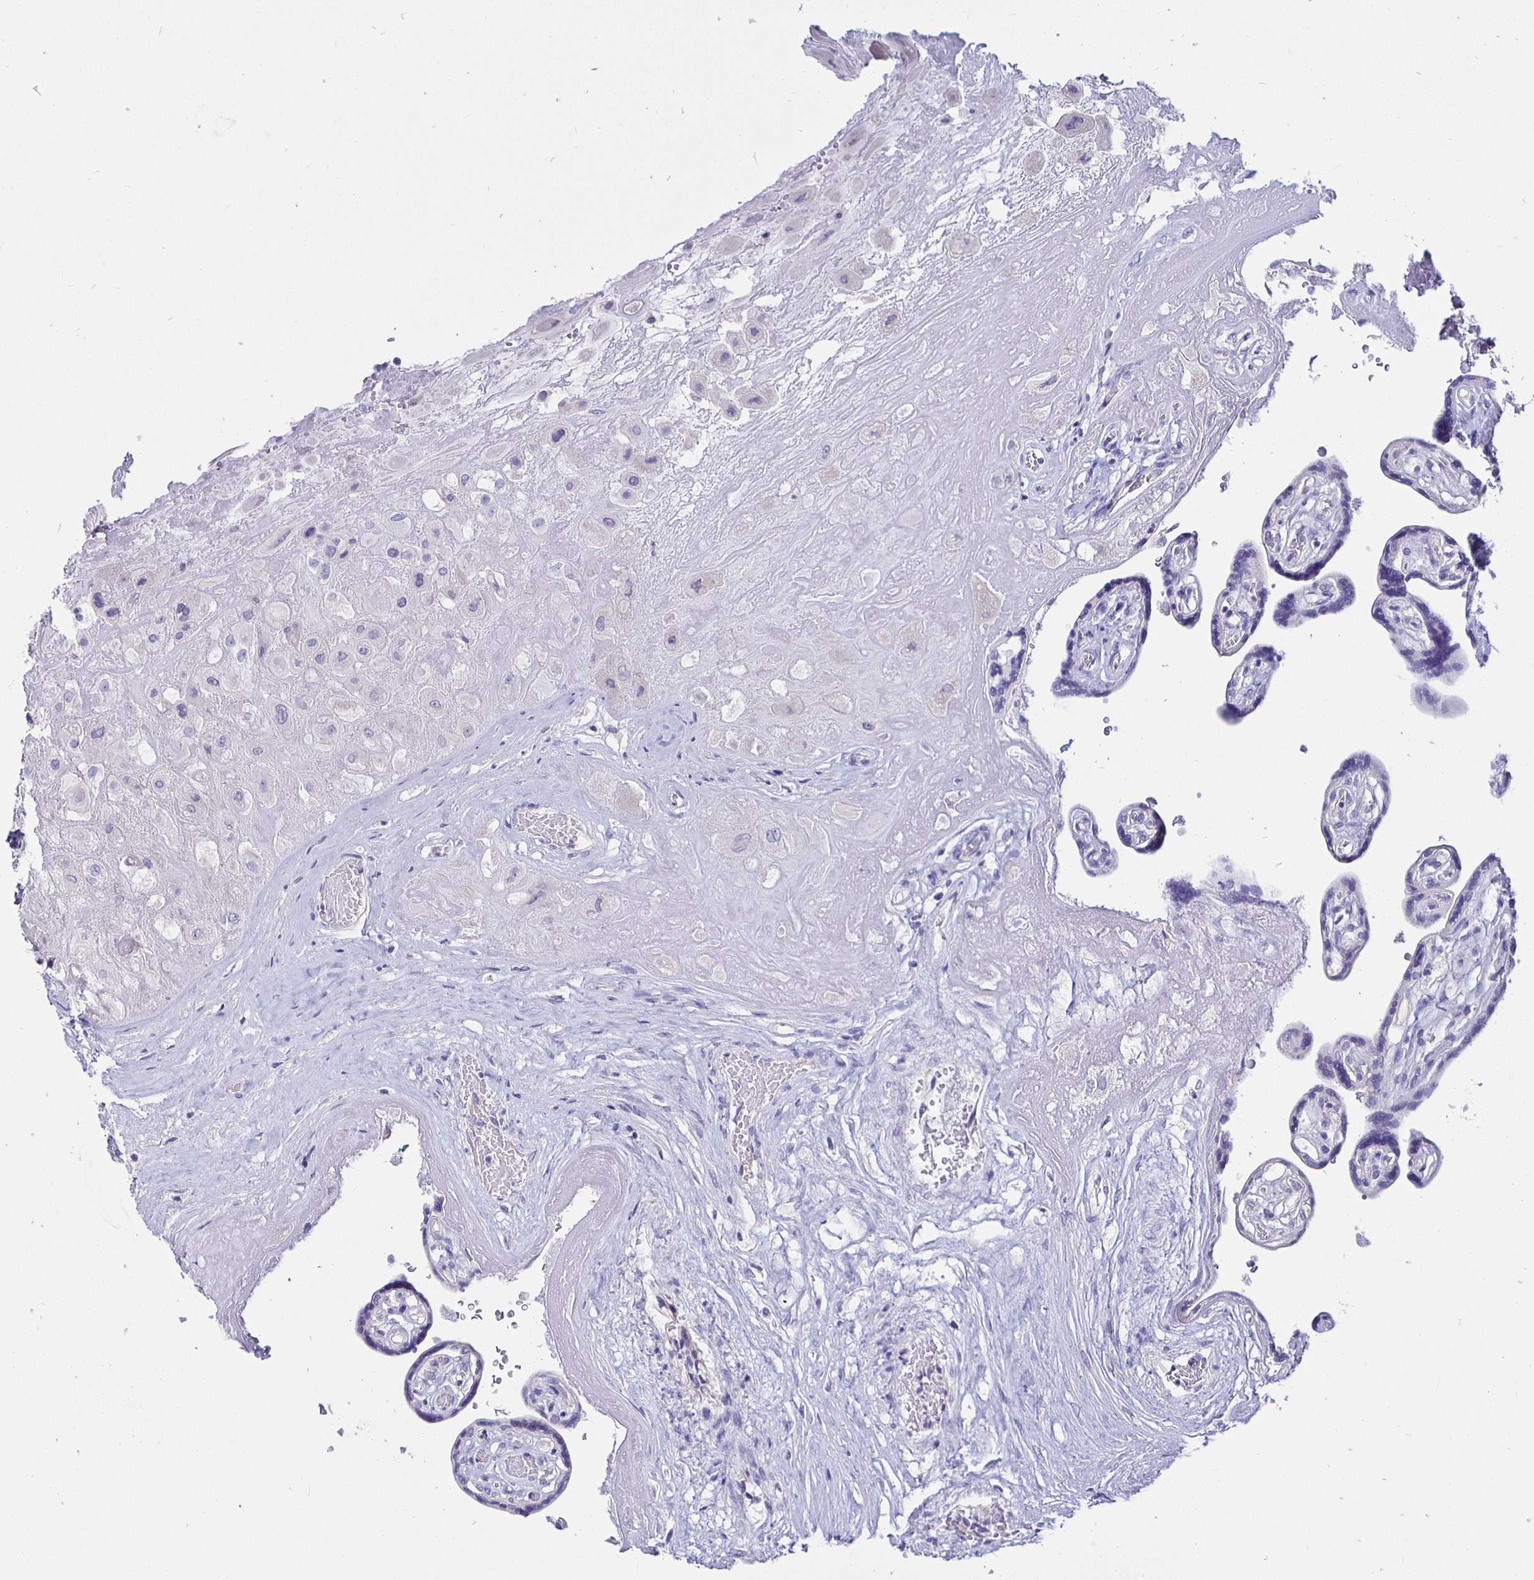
{"staining": {"intensity": "negative", "quantity": "none", "location": "none"}, "tissue": "placenta", "cell_type": "Decidual cells", "image_type": "normal", "snomed": [{"axis": "morphology", "description": "Normal tissue, NOS"}, {"axis": "topography", "description": "Placenta"}], "caption": "Immunohistochemistry (IHC) photomicrograph of benign placenta: human placenta stained with DAB (3,3'-diaminobenzidine) reveals no significant protein staining in decidual cells.", "gene": "UMOD", "patient": {"sex": "female", "age": 32}}